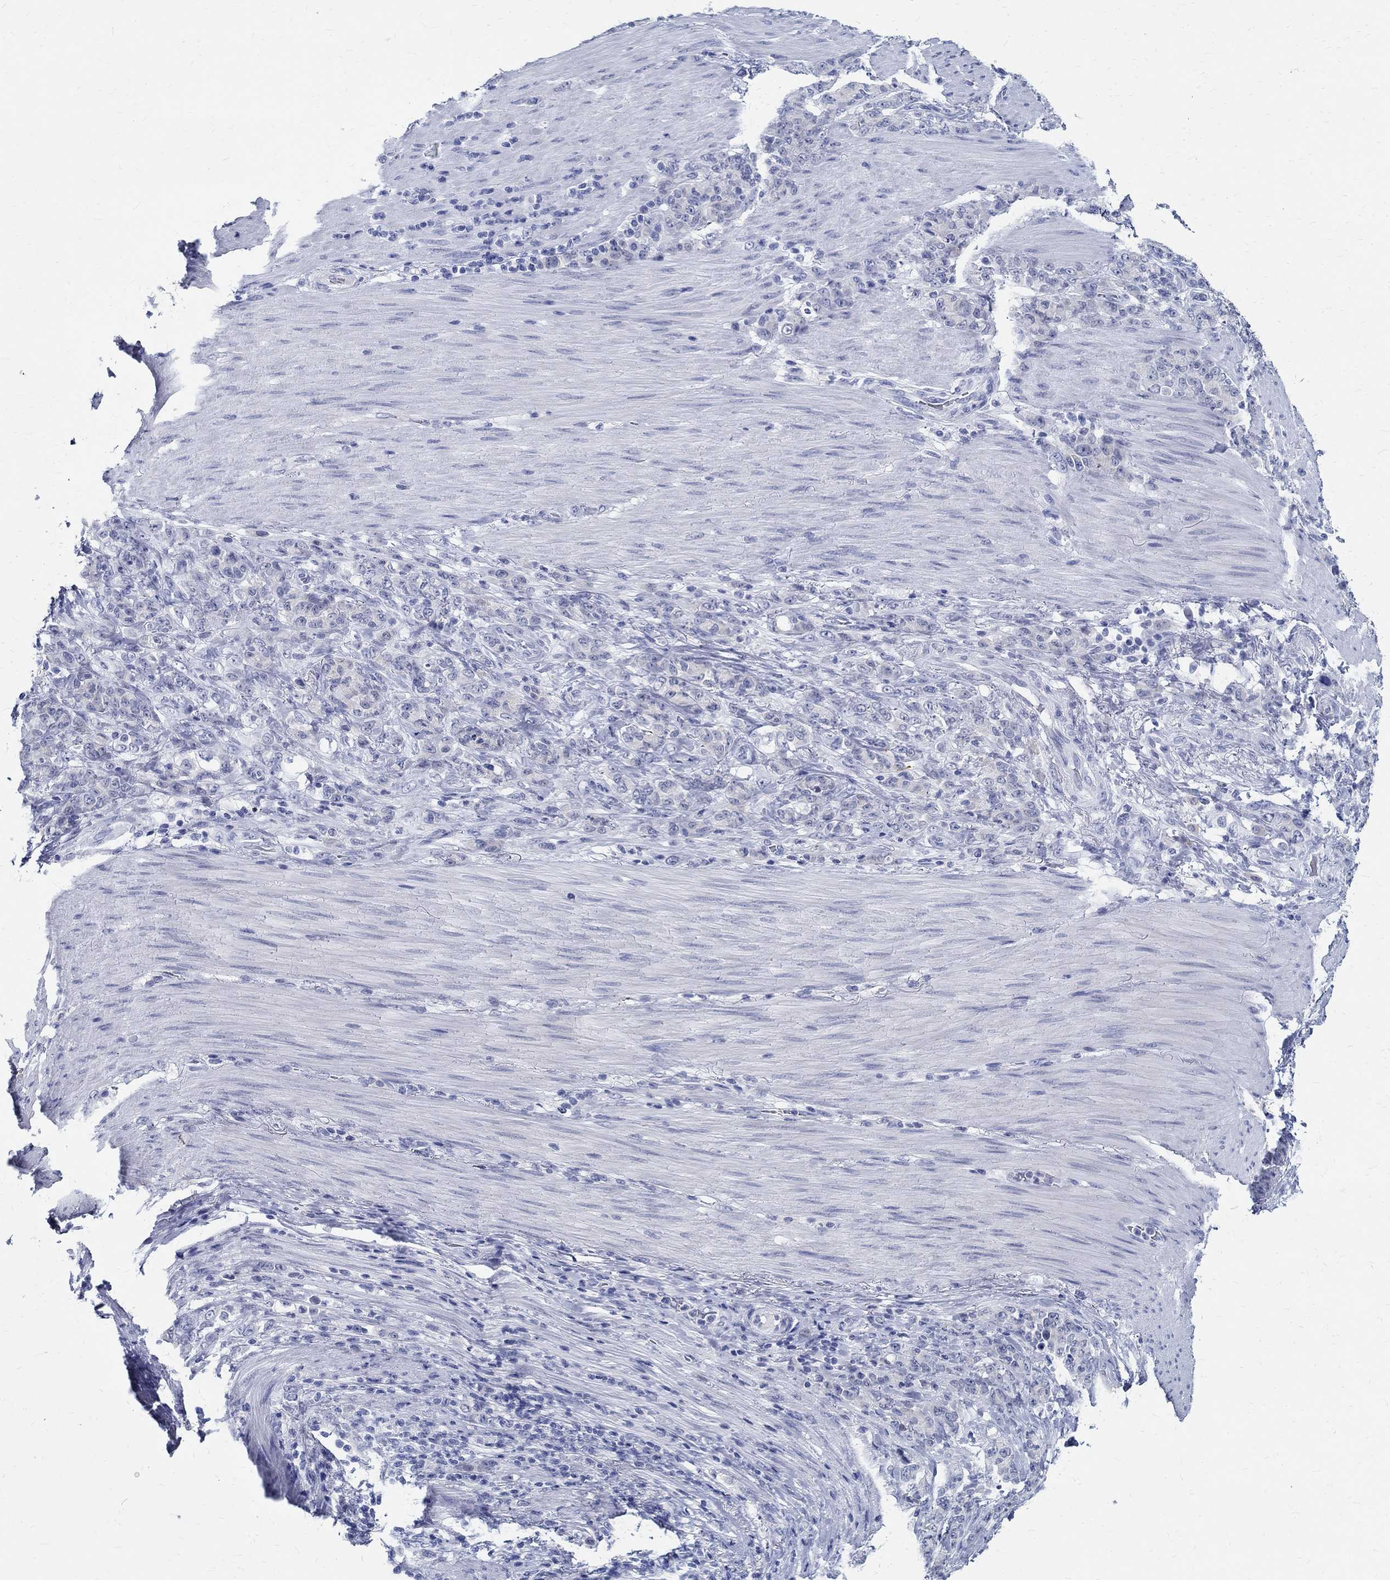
{"staining": {"intensity": "negative", "quantity": "none", "location": "none"}, "tissue": "stomach cancer", "cell_type": "Tumor cells", "image_type": "cancer", "snomed": [{"axis": "morphology", "description": "Normal tissue, NOS"}, {"axis": "morphology", "description": "Adenocarcinoma, NOS"}, {"axis": "topography", "description": "Stomach"}], "caption": "Immunohistochemistry micrograph of stomach adenocarcinoma stained for a protein (brown), which demonstrates no expression in tumor cells.", "gene": "BSPRY", "patient": {"sex": "female", "age": 79}}